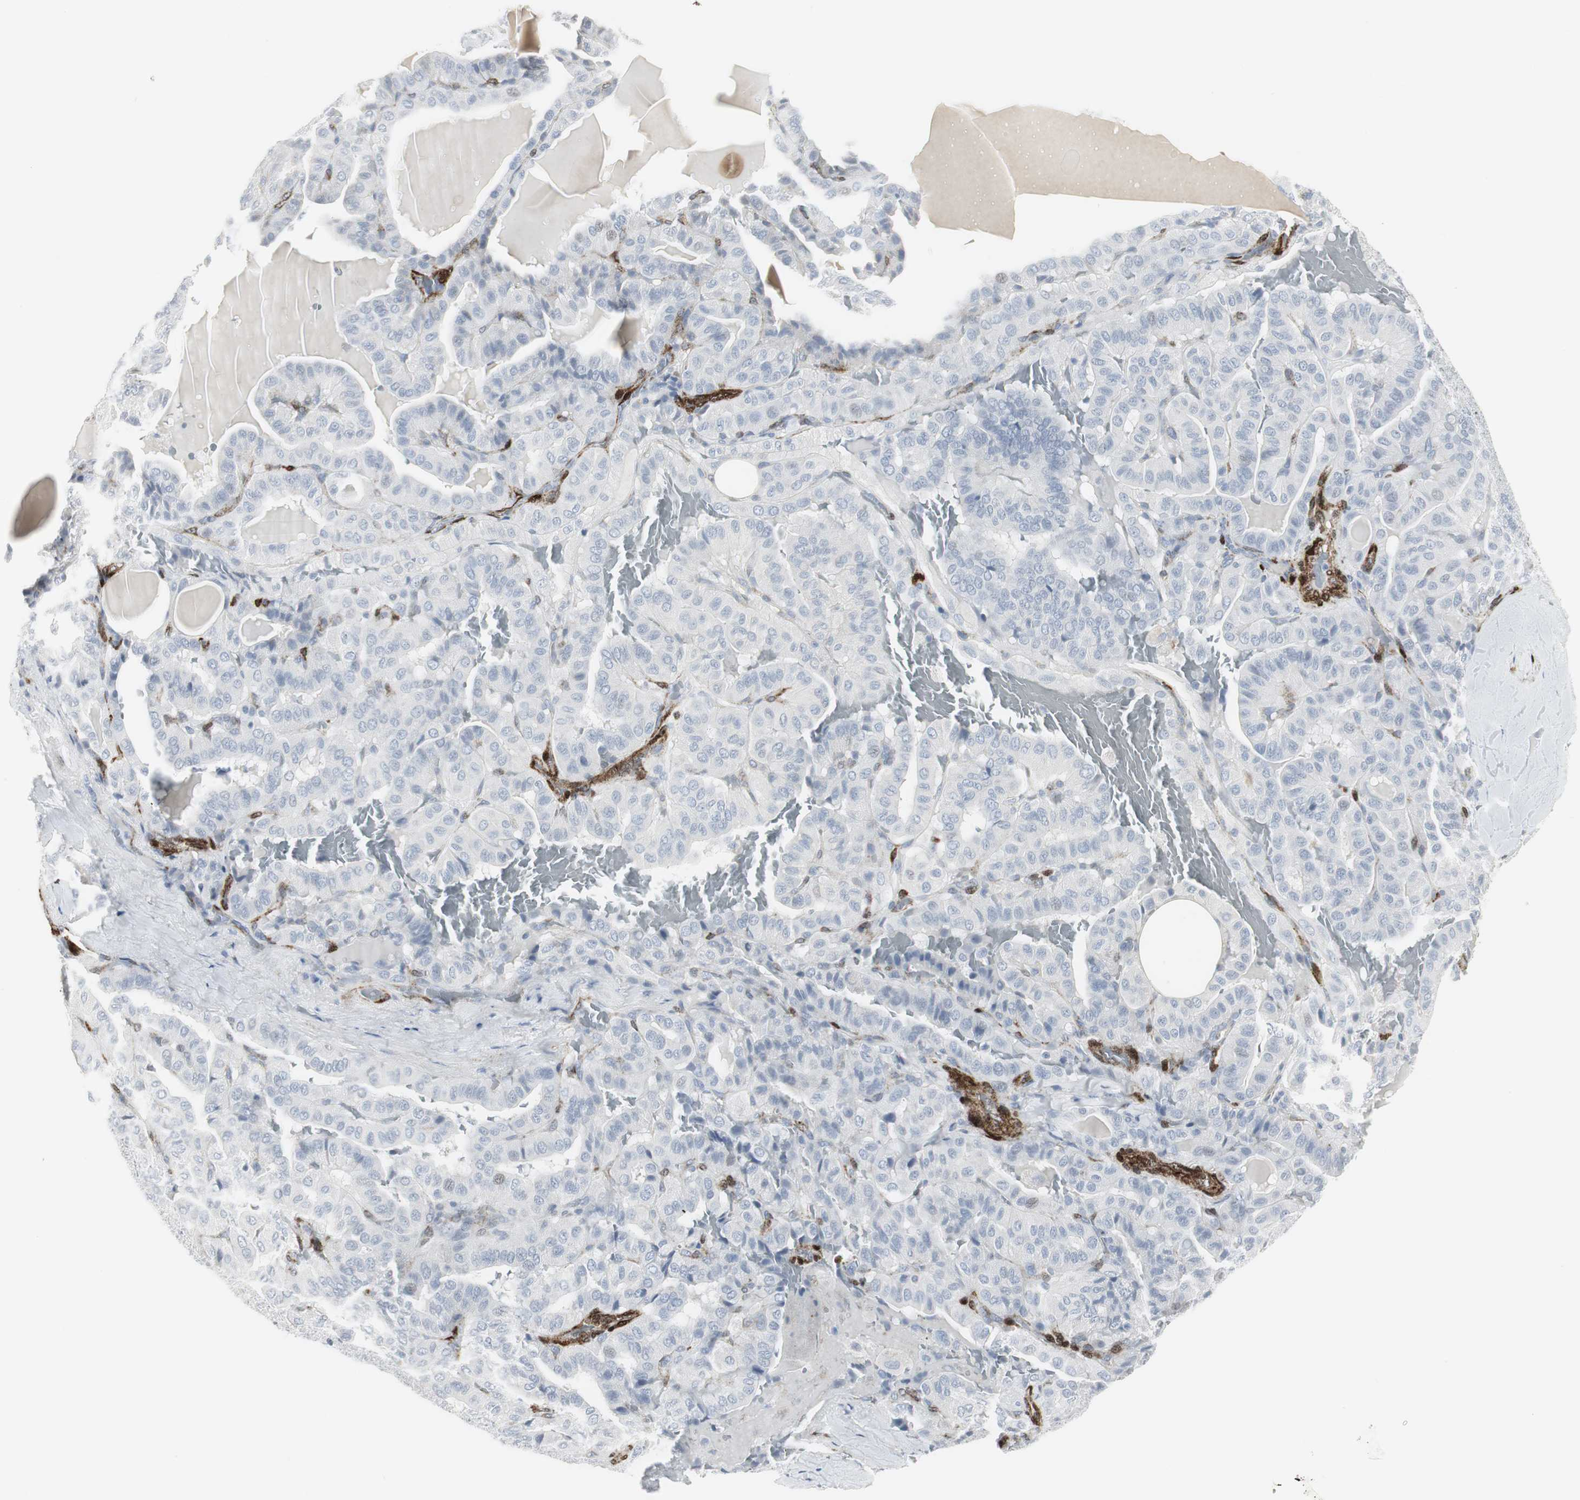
{"staining": {"intensity": "negative", "quantity": "none", "location": "none"}, "tissue": "thyroid cancer", "cell_type": "Tumor cells", "image_type": "cancer", "snomed": [{"axis": "morphology", "description": "Papillary adenocarcinoma, NOS"}, {"axis": "topography", "description": "Thyroid gland"}], "caption": "This is an immunohistochemistry (IHC) histopathology image of human papillary adenocarcinoma (thyroid). There is no expression in tumor cells.", "gene": "PPP1R14A", "patient": {"sex": "male", "age": 77}}